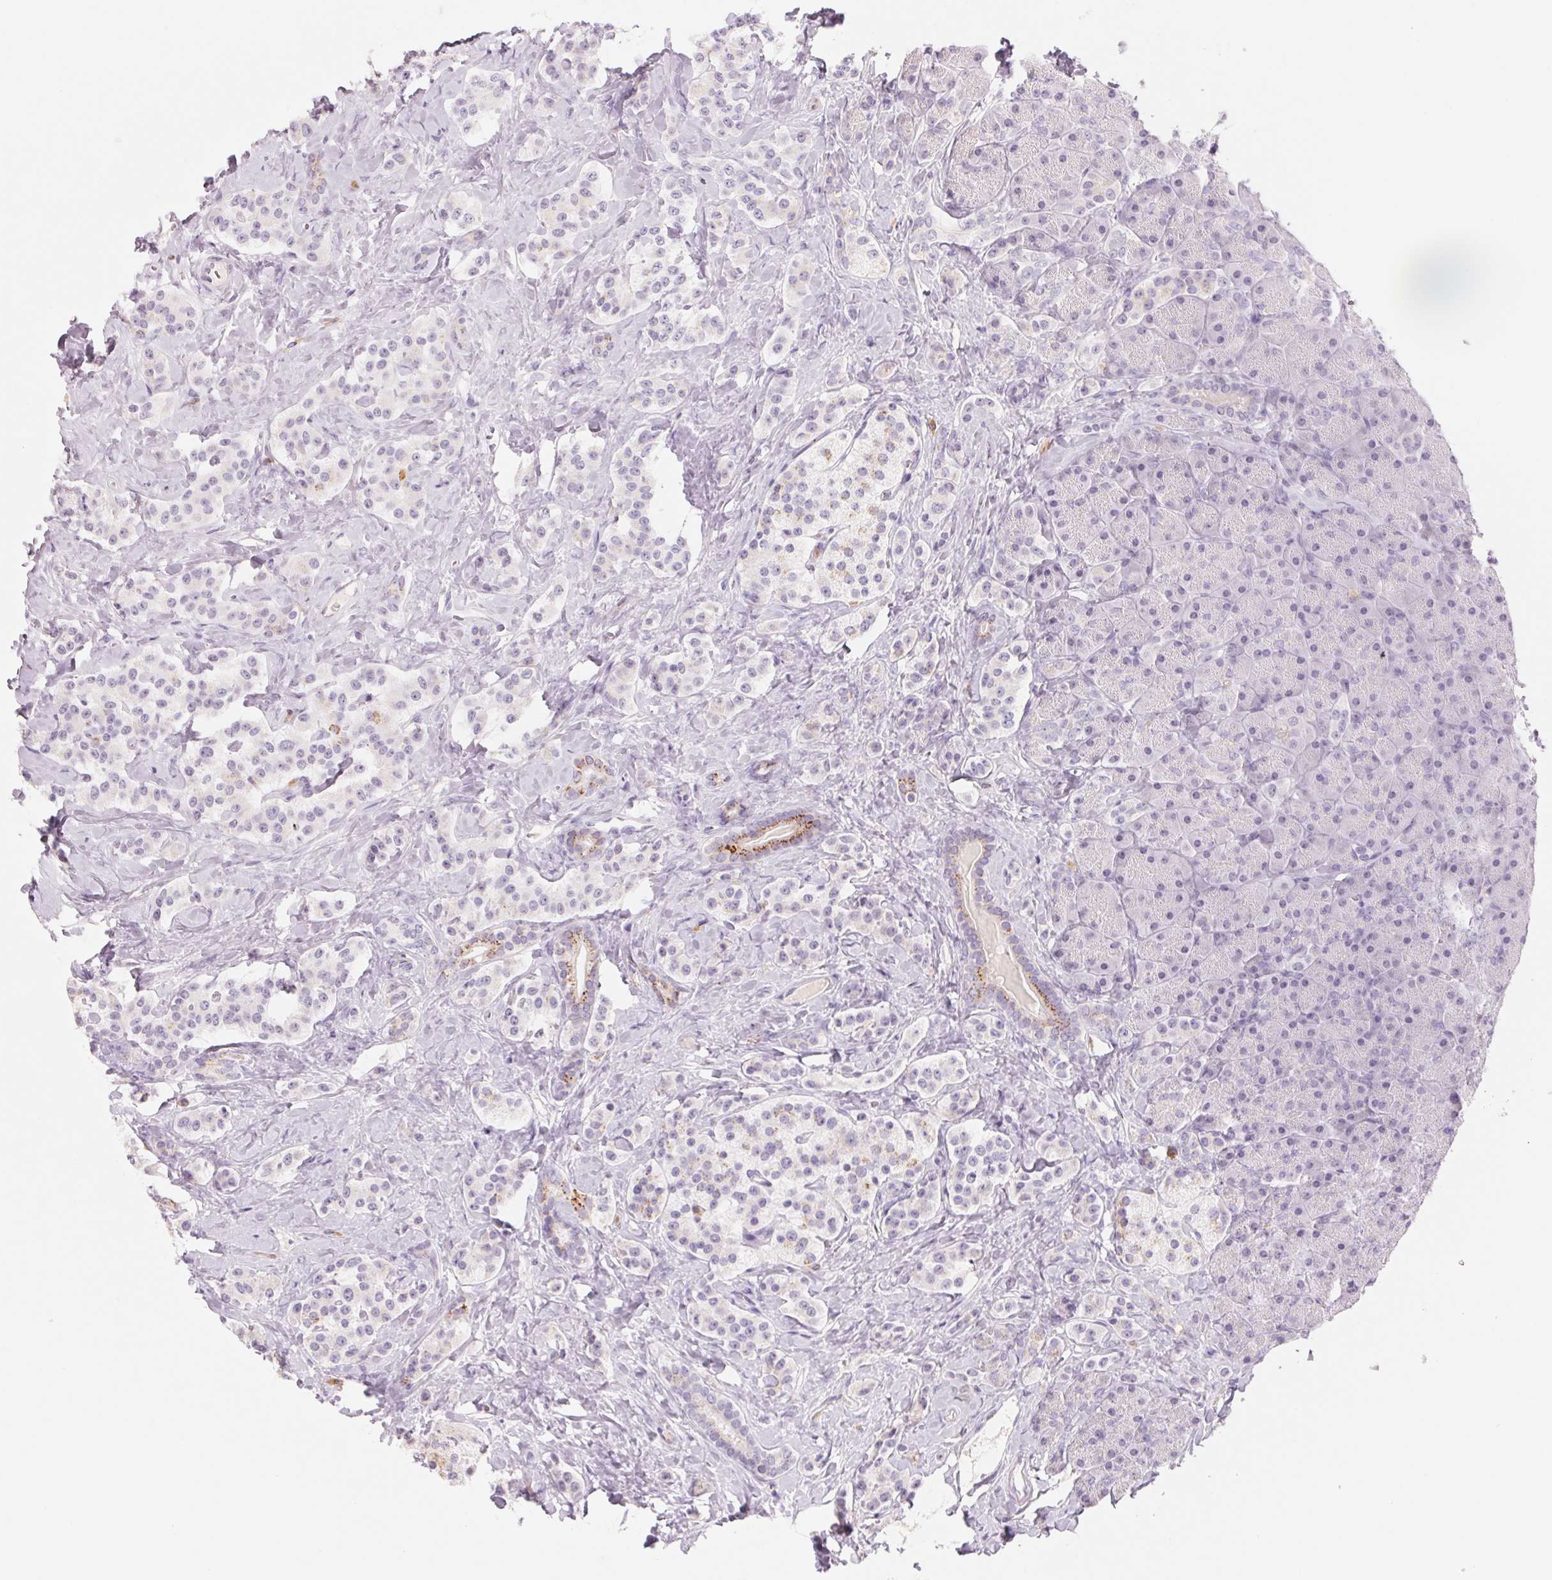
{"staining": {"intensity": "negative", "quantity": "none", "location": "none"}, "tissue": "carcinoid", "cell_type": "Tumor cells", "image_type": "cancer", "snomed": [{"axis": "morphology", "description": "Normal tissue, NOS"}, {"axis": "morphology", "description": "Carcinoid, malignant, NOS"}, {"axis": "topography", "description": "Pancreas"}], "caption": "IHC of carcinoid (malignant) shows no expression in tumor cells.", "gene": "GALNT7", "patient": {"sex": "male", "age": 36}}